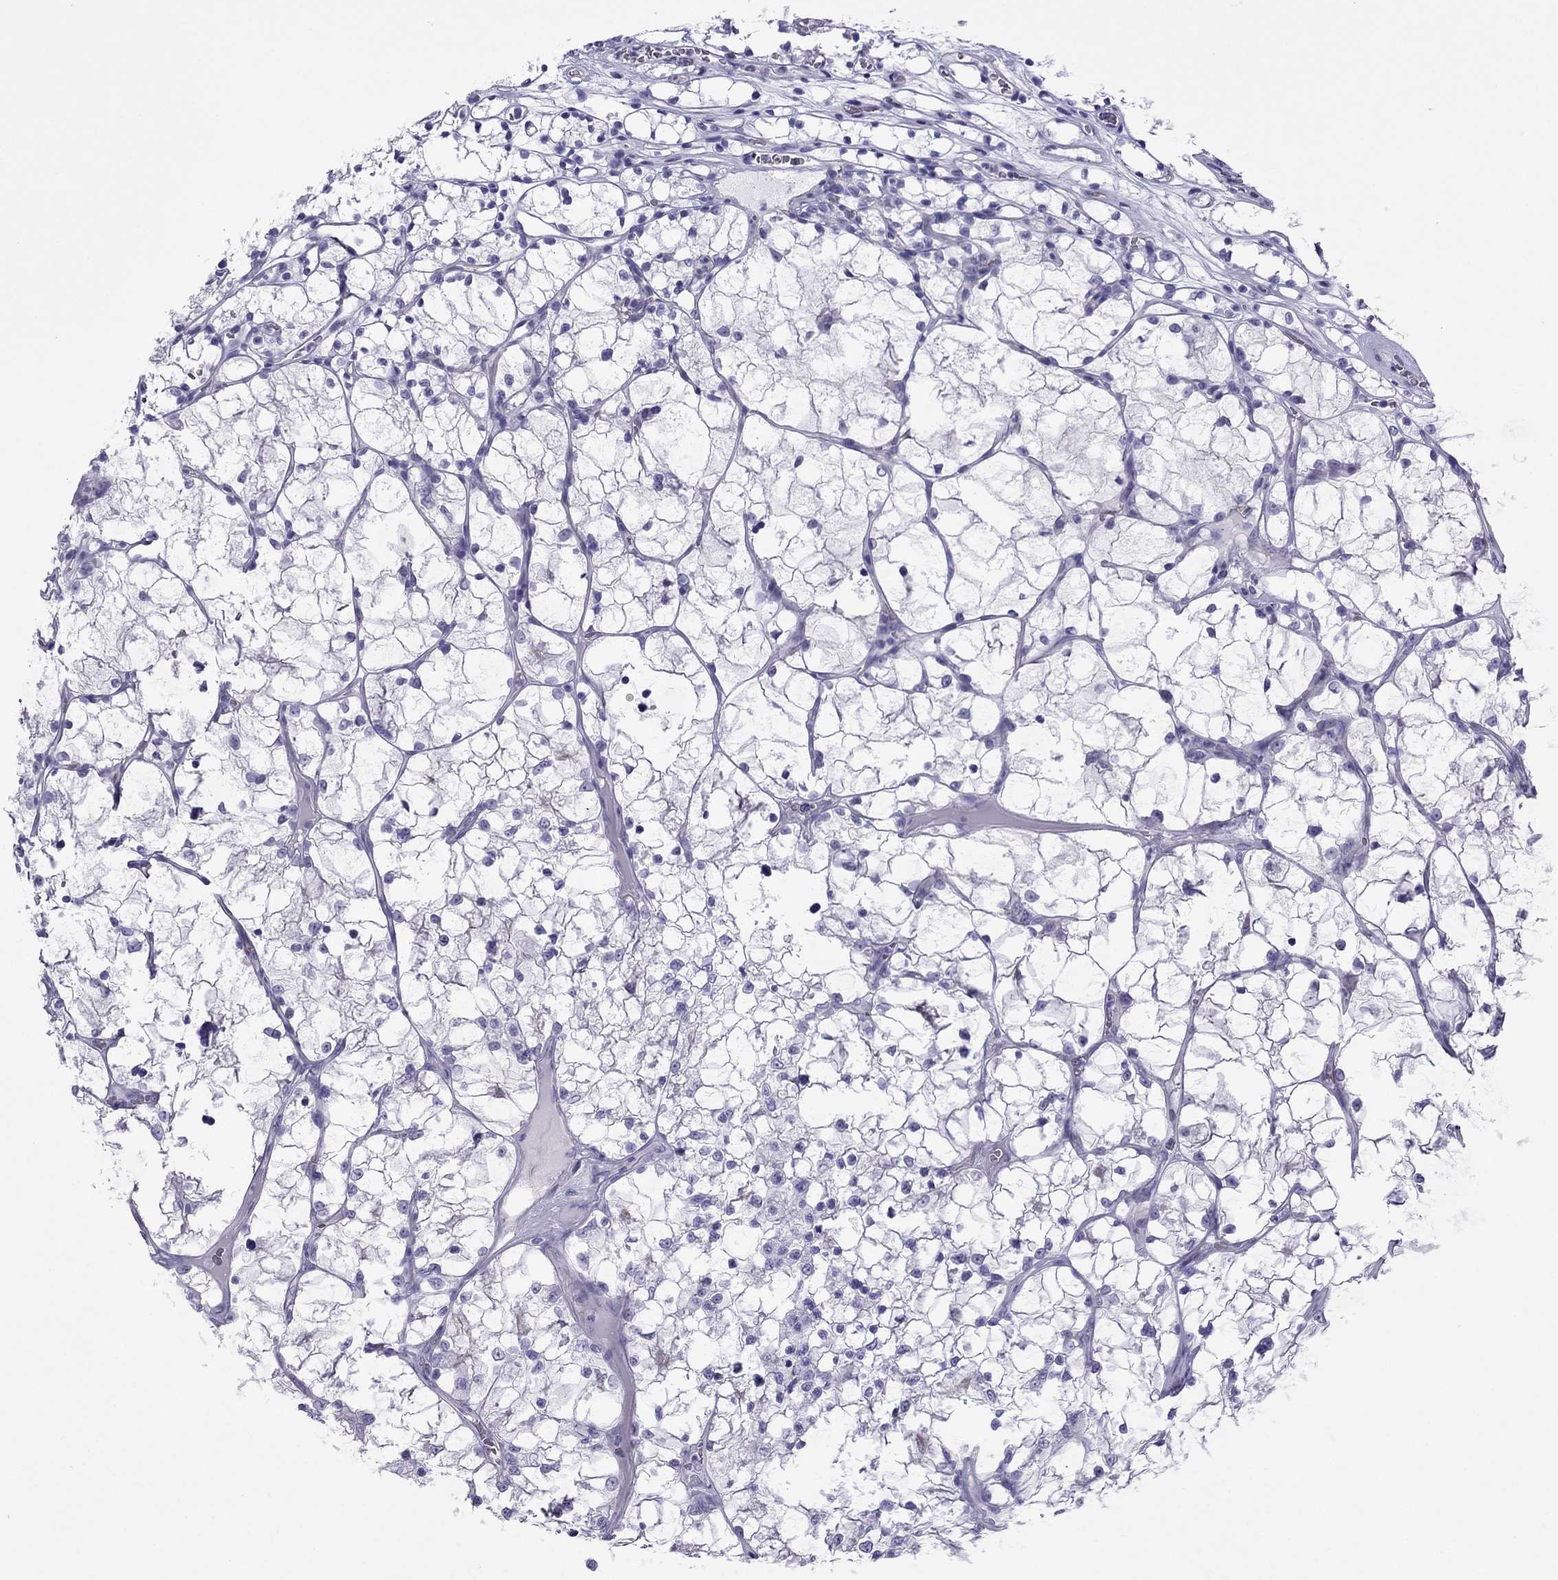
{"staining": {"intensity": "negative", "quantity": "none", "location": "none"}, "tissue": "renal cancer", "cell_type": "Tumor cells", "image_type": "cancer", "snomed": [{"axis": "morphology", "description": "Adenocarcinoma, NOS"}, {"axis": "topography", "description": "Kidney"}], "caption": "Renal cancer (adenocarcinoma) stained for a protein using IHC demonstrates no positivity tumor cells.", "gene": "MYL11", "patient": {"sex": "female", "age": 69}}